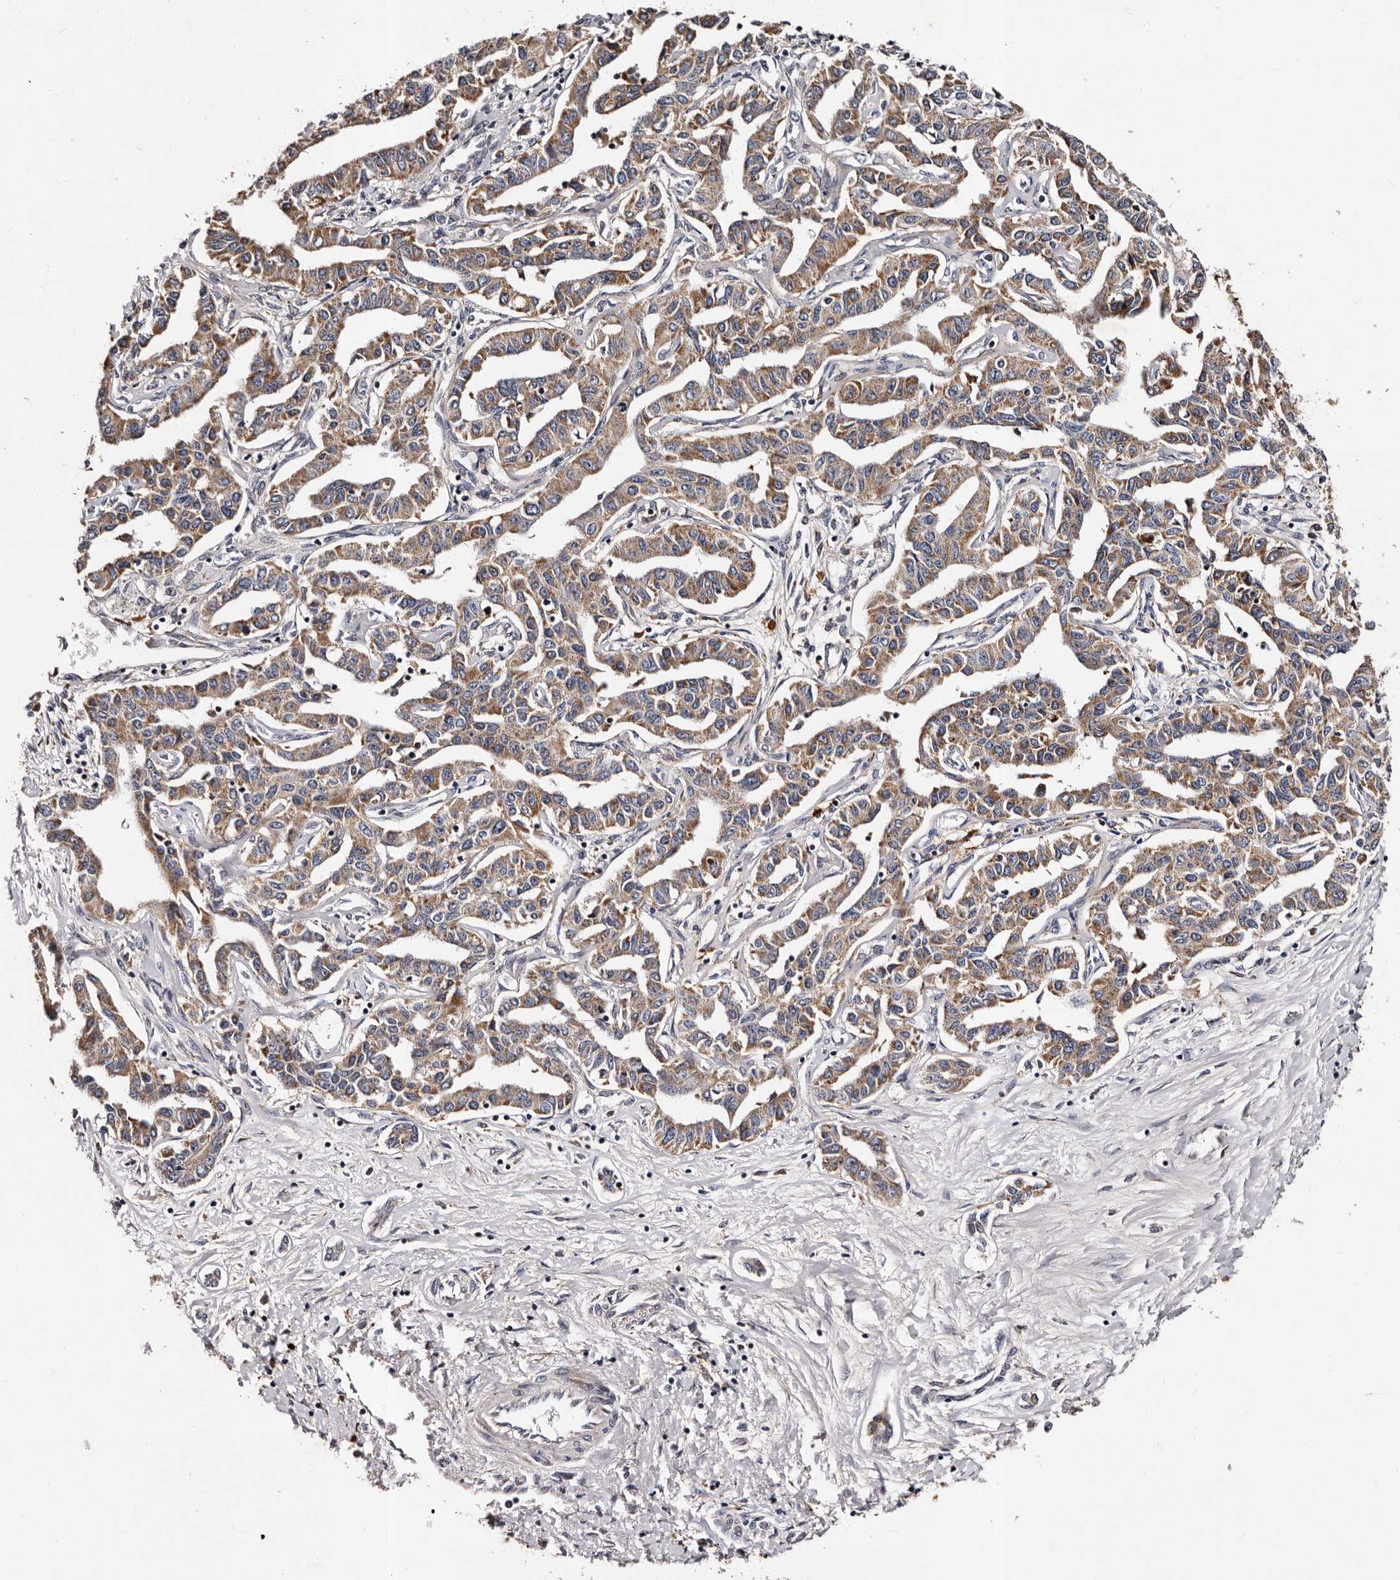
{"staining": {"intensity": "moderate", "quantity": ">75%", "location": "cytoplasmic/membranous"}, "tissue": "liver cancer", "cell_type": "Tumor cells", "image_type": "cancer", "snomed": [{"axis": "morphology", "description": "Cholangiocarcinoma"}, {"axis": "topography", "description": "Liver"}], "caption": "Immunohistochemistry micrograph of human liver cancer stained for a protein (brown), which exhibits medium levels of moderate cytoplasmic/membranous positivity in approximately >75% of tumor cells.", "gene": "ADCK5", "patient": {"sex": "male", "age": 59}}